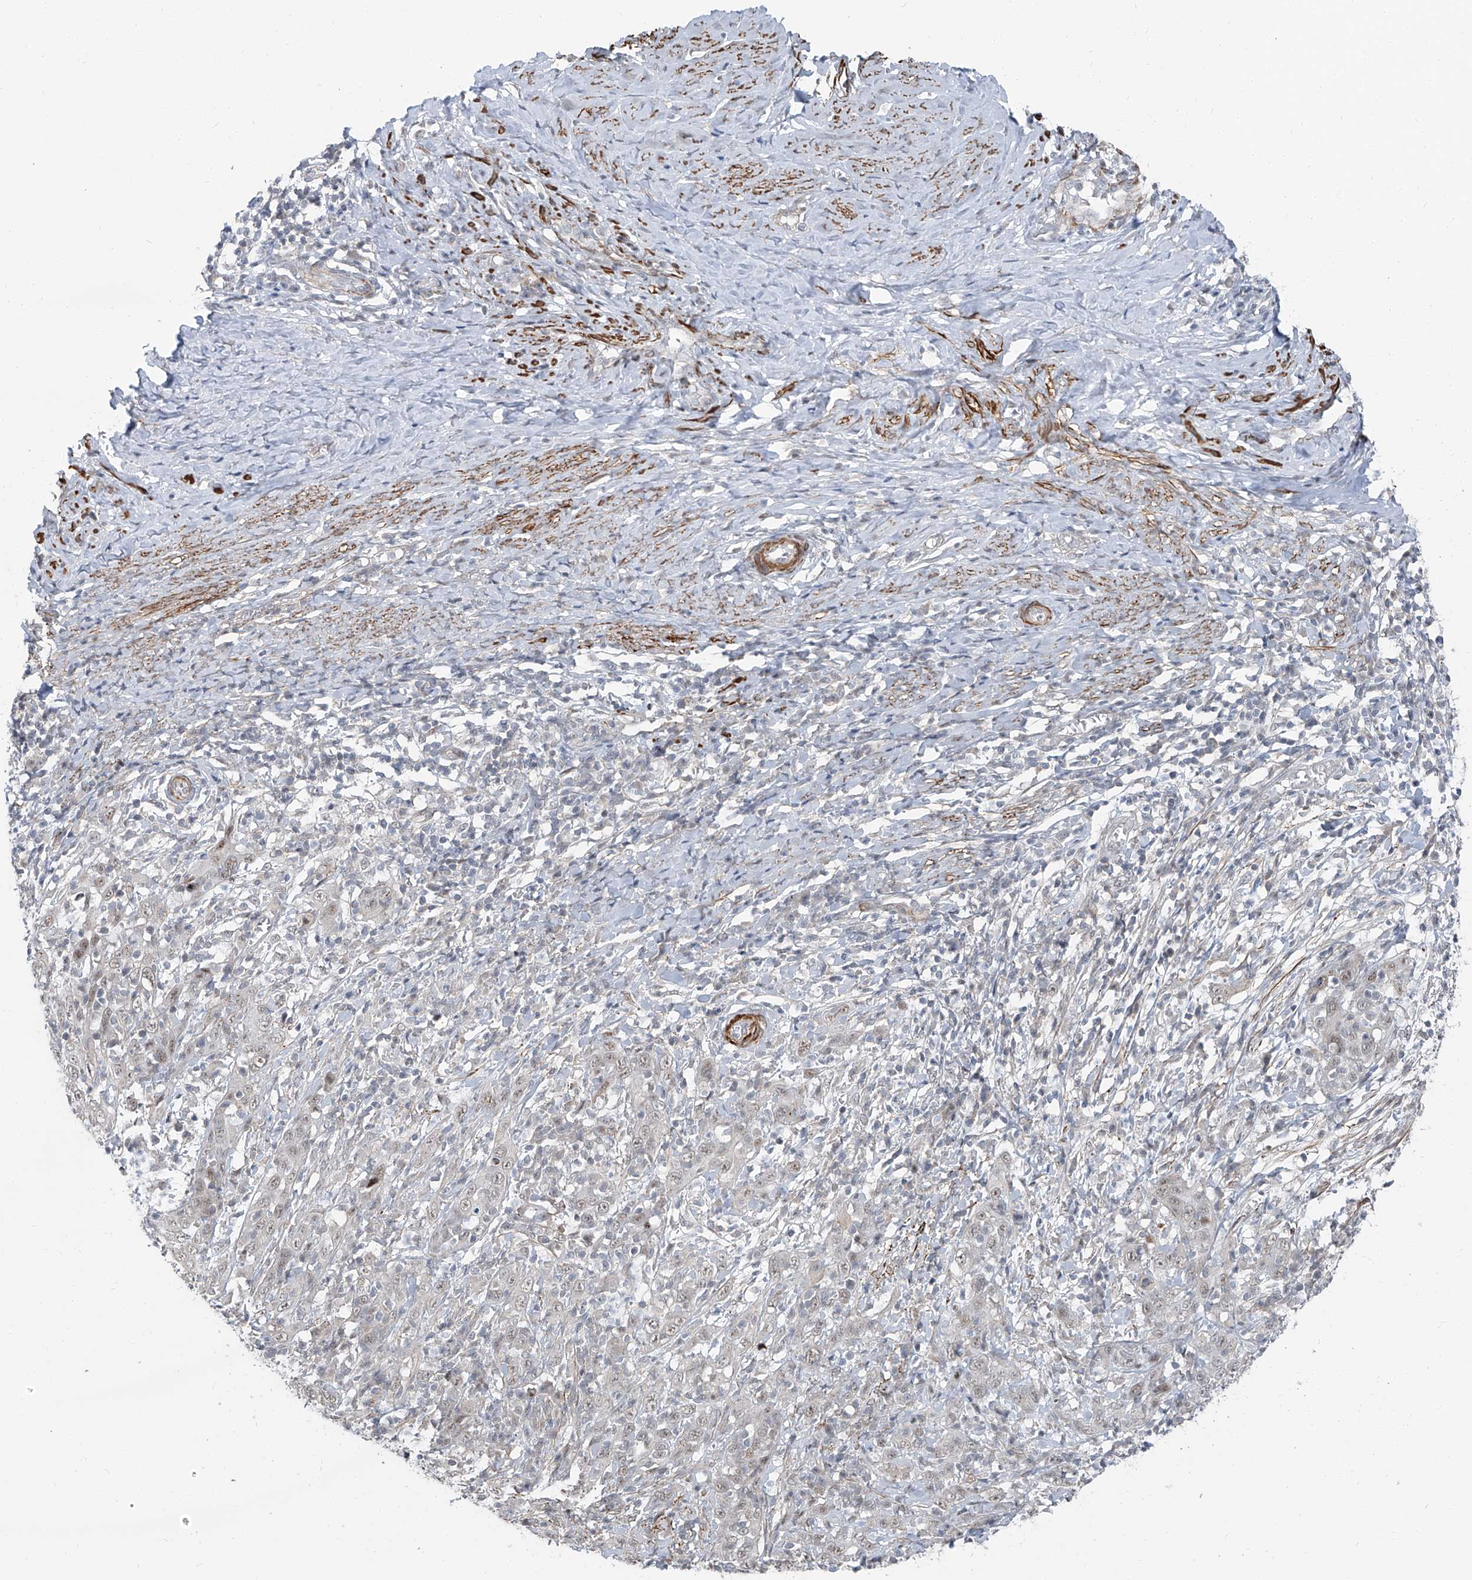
{"staining": {"intensity": "weak", "quantity": "<25%", "location": "nuclear"}, "tissue": "cervical cancer", "cell_type": "Tumor cells", "image_type": "cancer", "snomed": [{"axis": "morphology", "description": "Squamous cell carcinoma, NOS"}, {"axis": "topography", "description": "Cervix"}], "caption": "Histopathology image shows no protein positivity in tumor cells of cervical cancer (squamous cell carcinoma) tissue.", "gene": "TXLNB", "patient": {"sex": "female", "age": 46}}